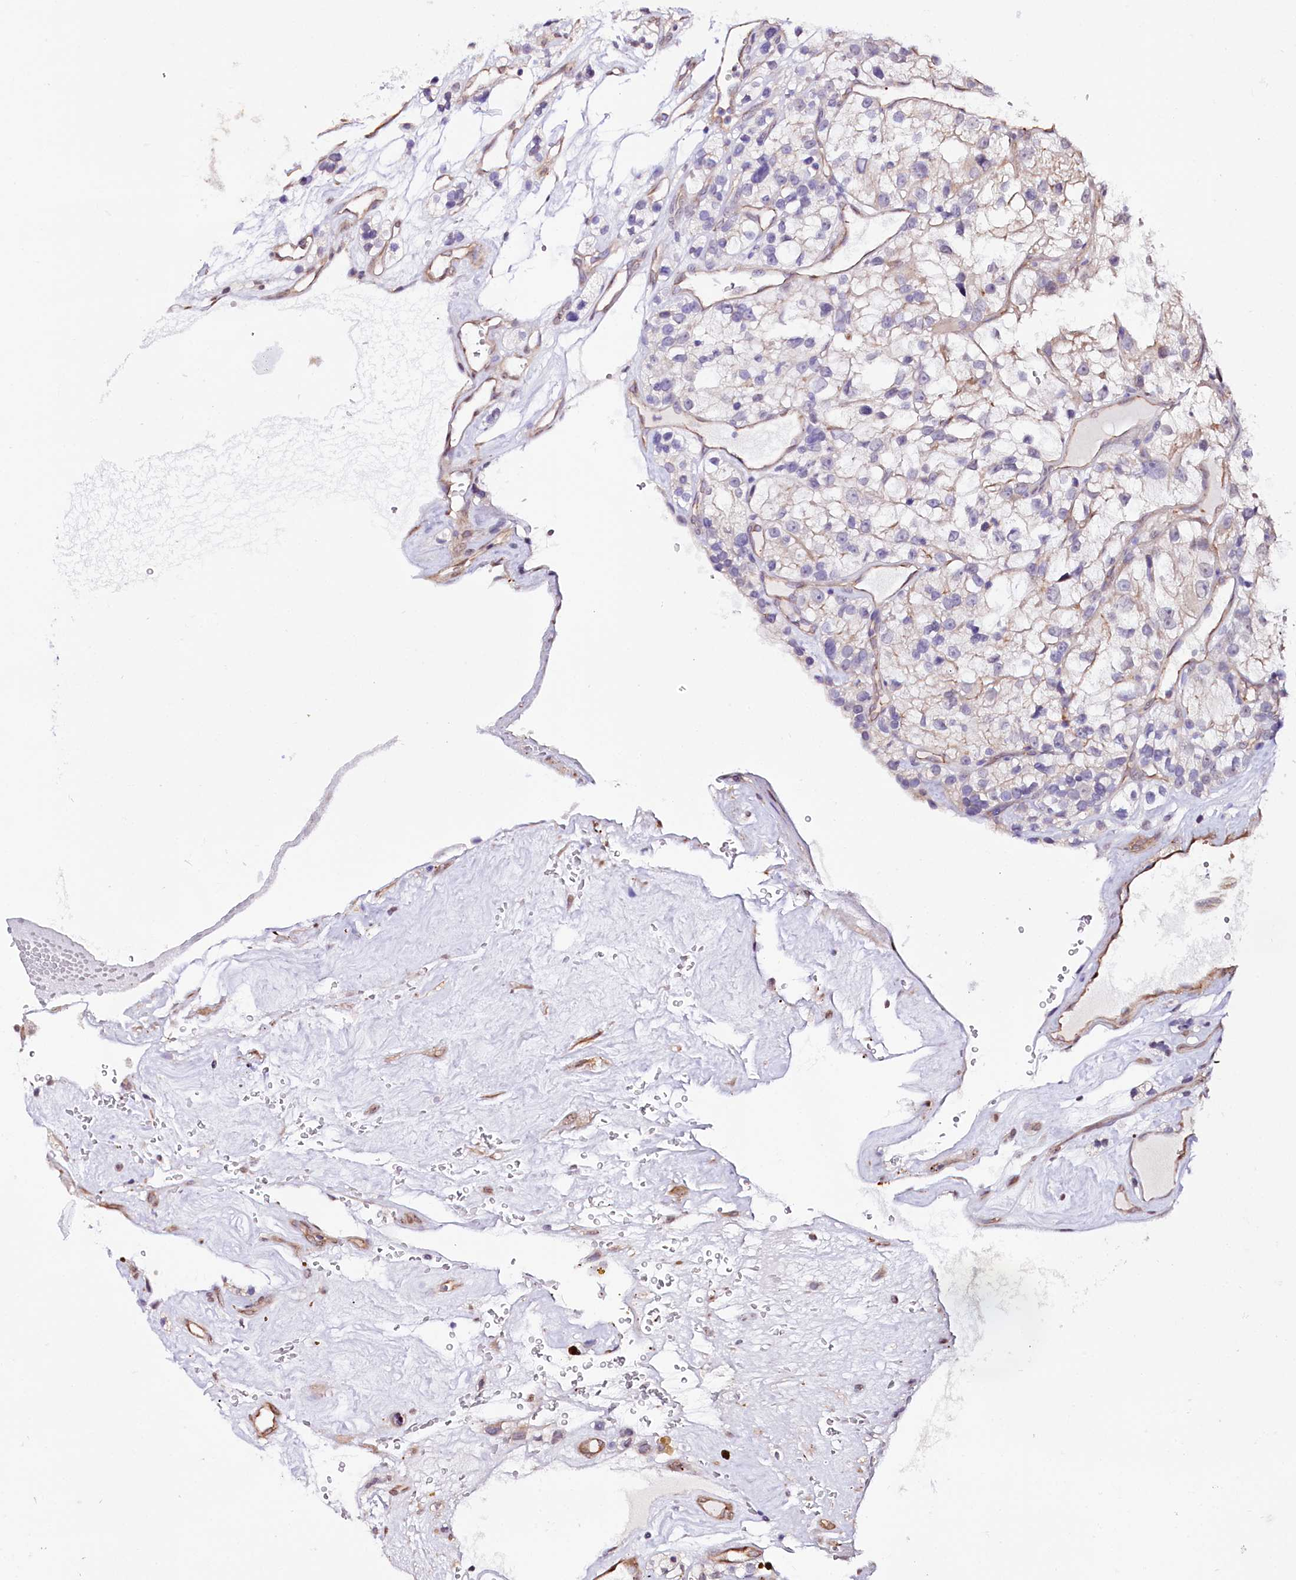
{"staining": {"intensity": "negative", "quantity": "none", "location": "none"}, "tissue": "renal cancer", "cell_type": "Tumor cells", "image_type": "cancer", "snomed": [{"axis": "morphology", "description": "Adenocarcinoma, NOS"}, {"axis": "topography", "description": "Kidney"}], "caption": "A histopathology image of human renal cancer (adenocarcinoma) is negative for staining in tumor cells. (DAB (3,3'-diaminobenzidine) immunohistochemistry (IHC), high magnification).", "gene": "ST7", "patient": {"sex": "female", "age": 57}}